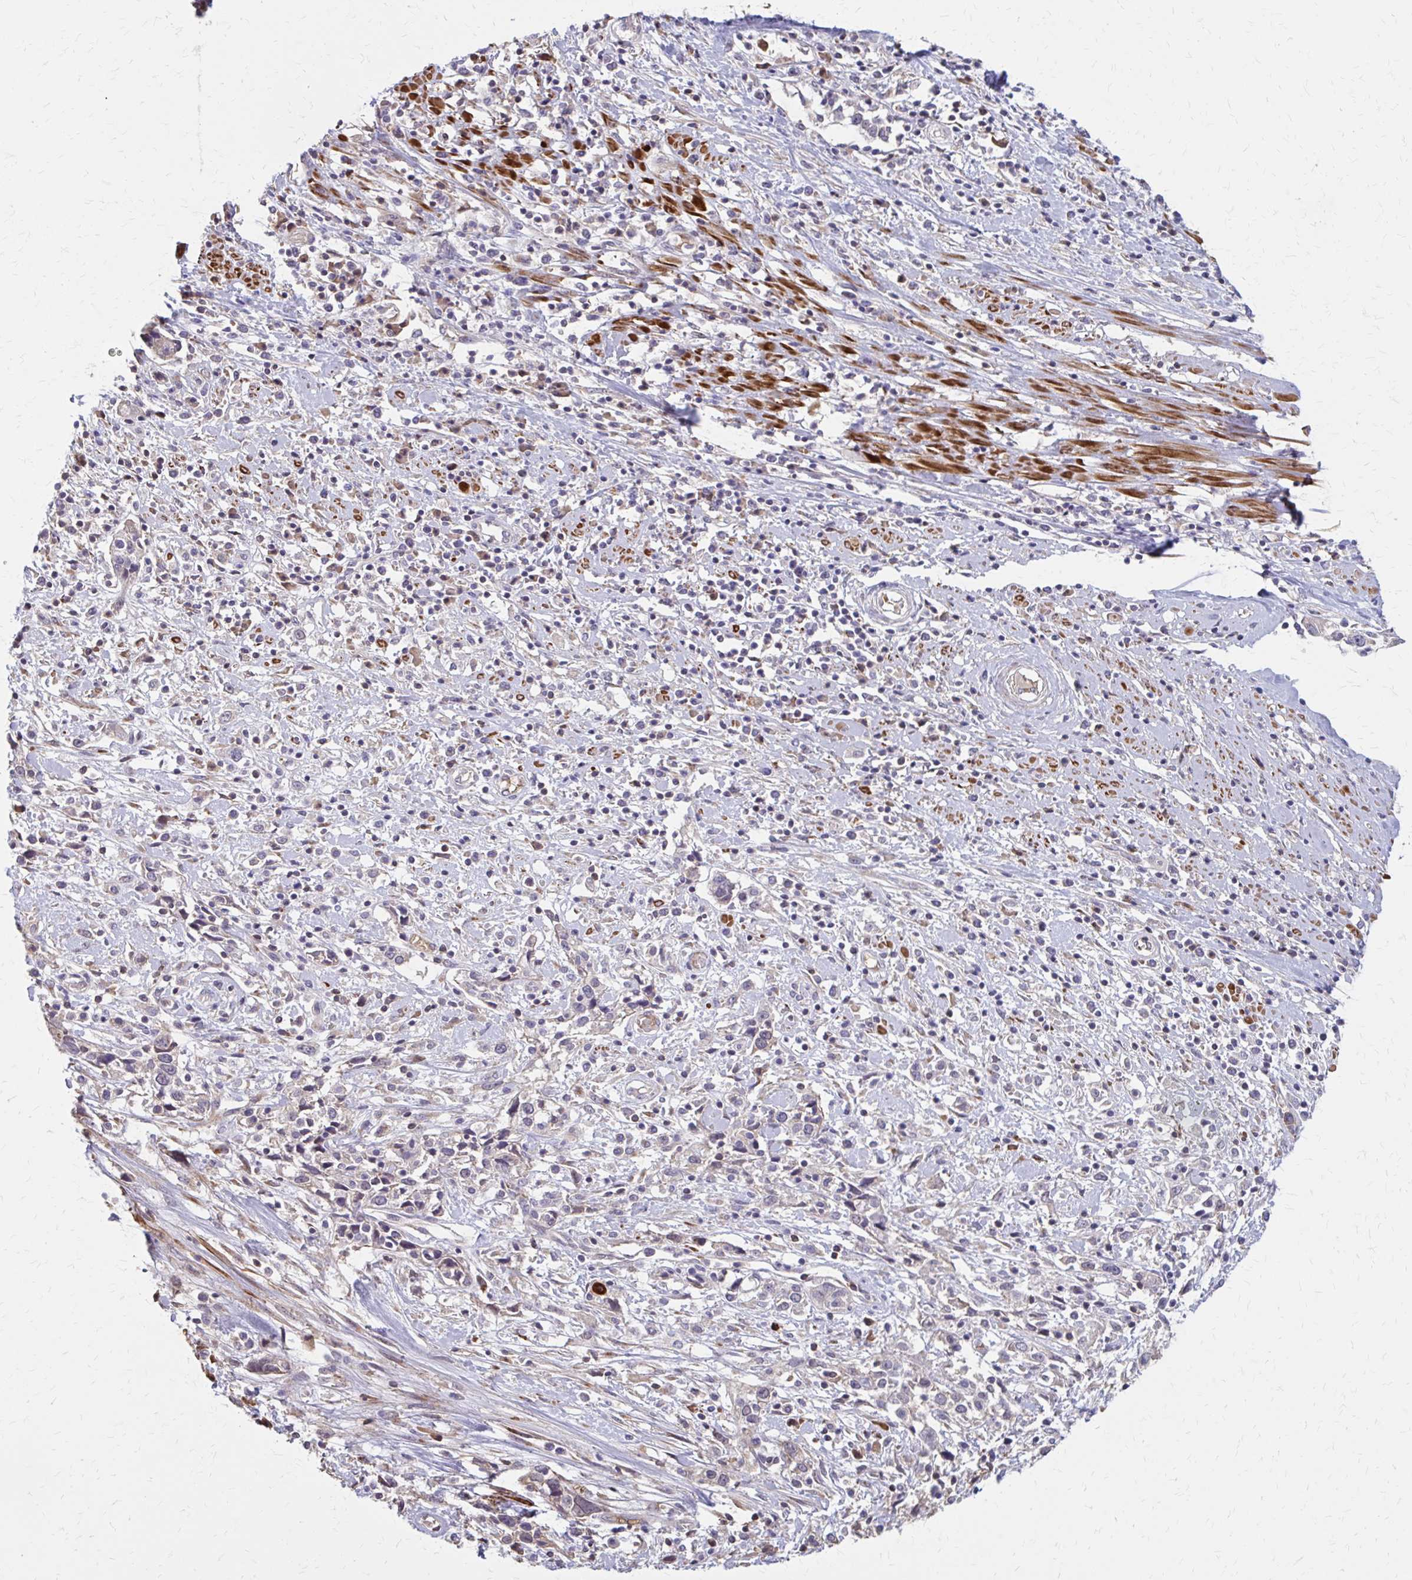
{"staining": {"intensity": "negative", "quantity": "none", "location": "none"}, "tissue": "cervical cancer", "cell_type": "Tumor cells", "image_type": "cancer", "snomed": [{"axis": "morphology", "description": "Adenocarcinoma, NOS"}, {"axis": "topography", "description": "Cervix"}], "caption": "DAB (3,3'-diaminobenzidine) immunohistochemical staining of adenocarcinoma (cervical) reveals no significant expression in tumor cells.", "gene": "IFI44L", "patient": {"sex": "female", "age": 40}}